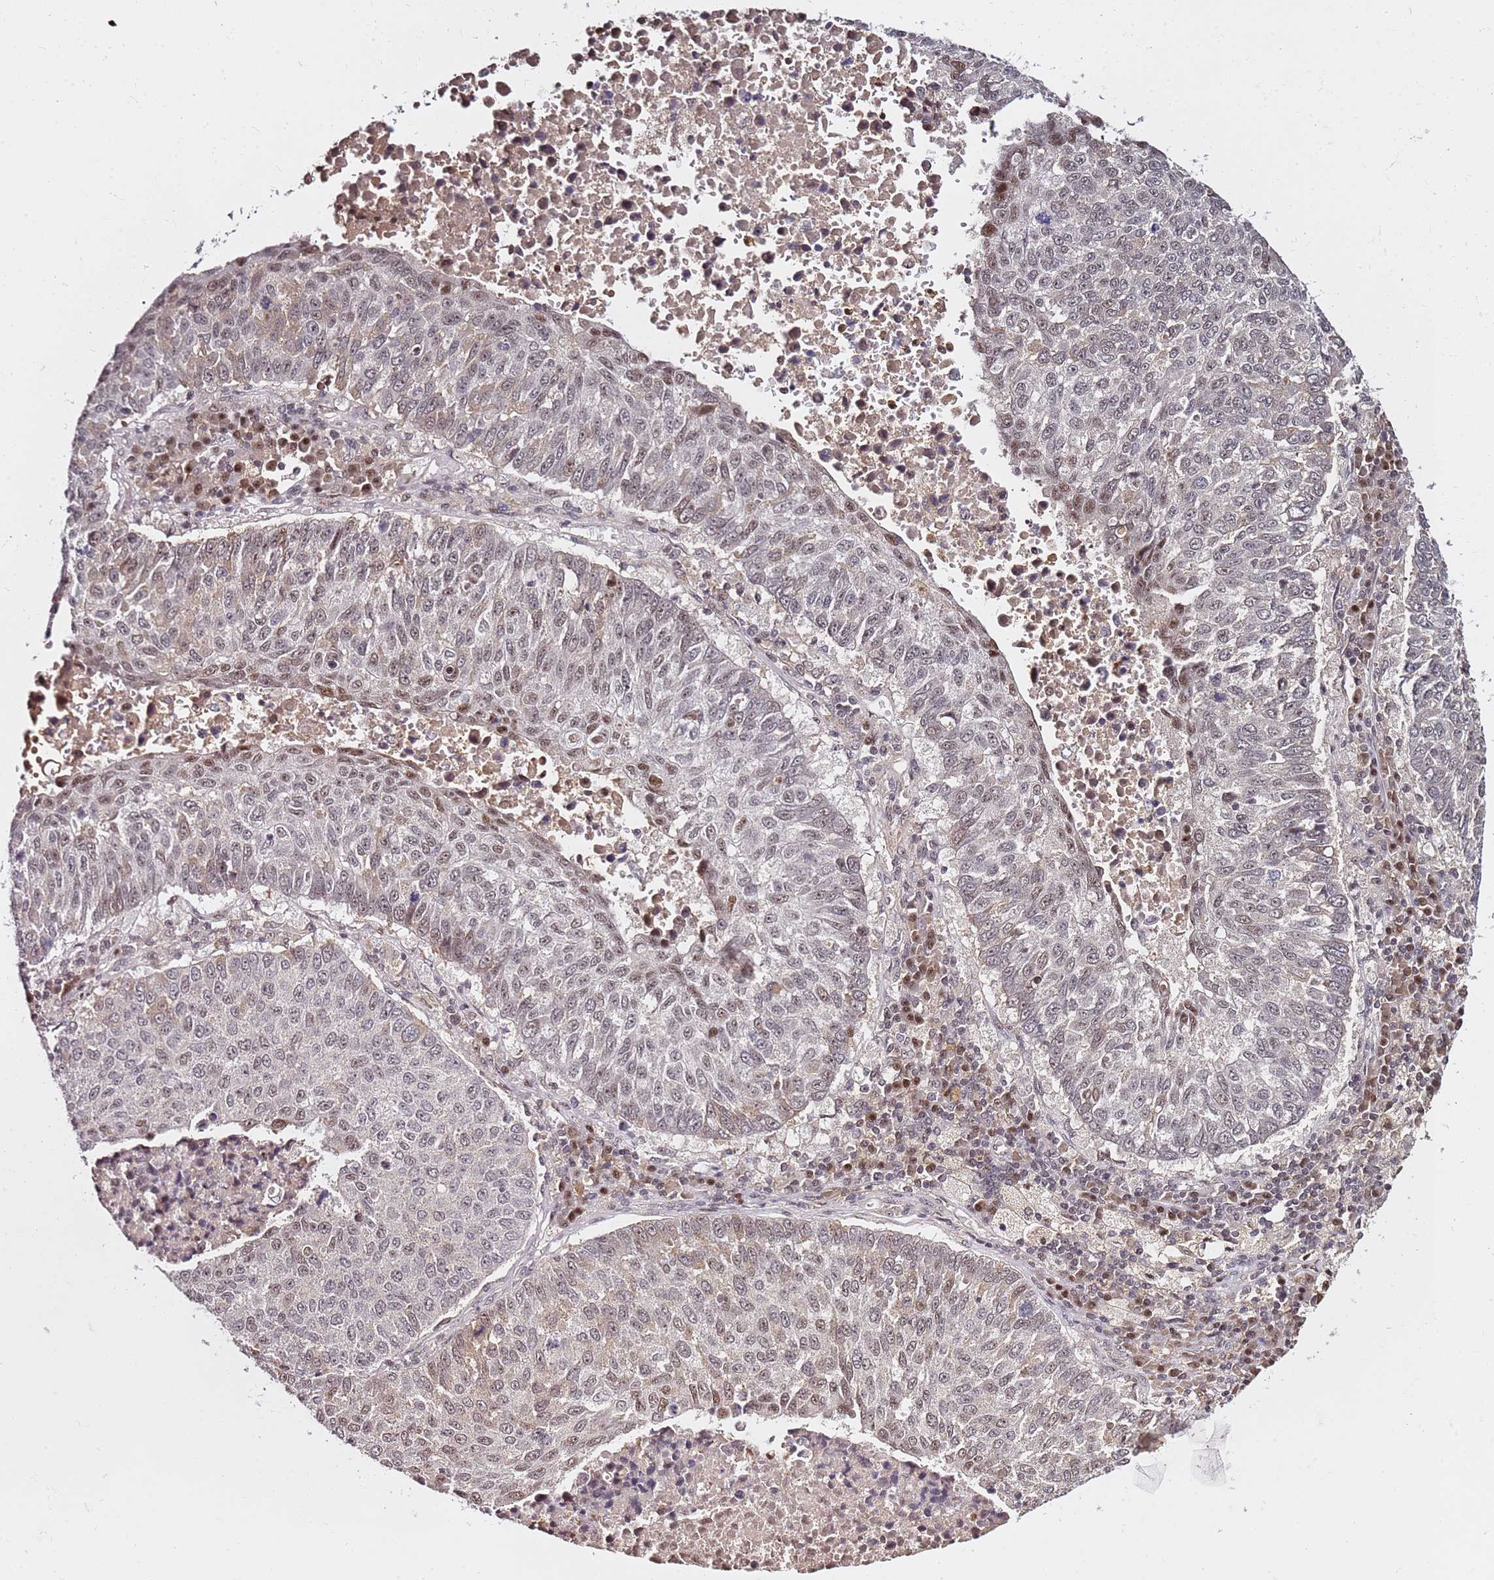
{"staining": {"intensity": "moderate", "quantity": ">75%", "location": "nuclear"}, "tissue": "lung cancer", "cell_type": "Tumor cells", "image_type": "cancer", "snomed": [{"axis": "morphology", "description": "Squamous cell carcinoma, NOS"}, {"axis": "topography", "description": "Lung"}], "caption": "About >75% of tumor cells in human squamous cell carcinoma (lung) demonstrate moderate nuclear protein staining as visualized by brown immunohistochemical staining.", "gene": "FCF1", "patient": {"sex": "male", "age": 73}}